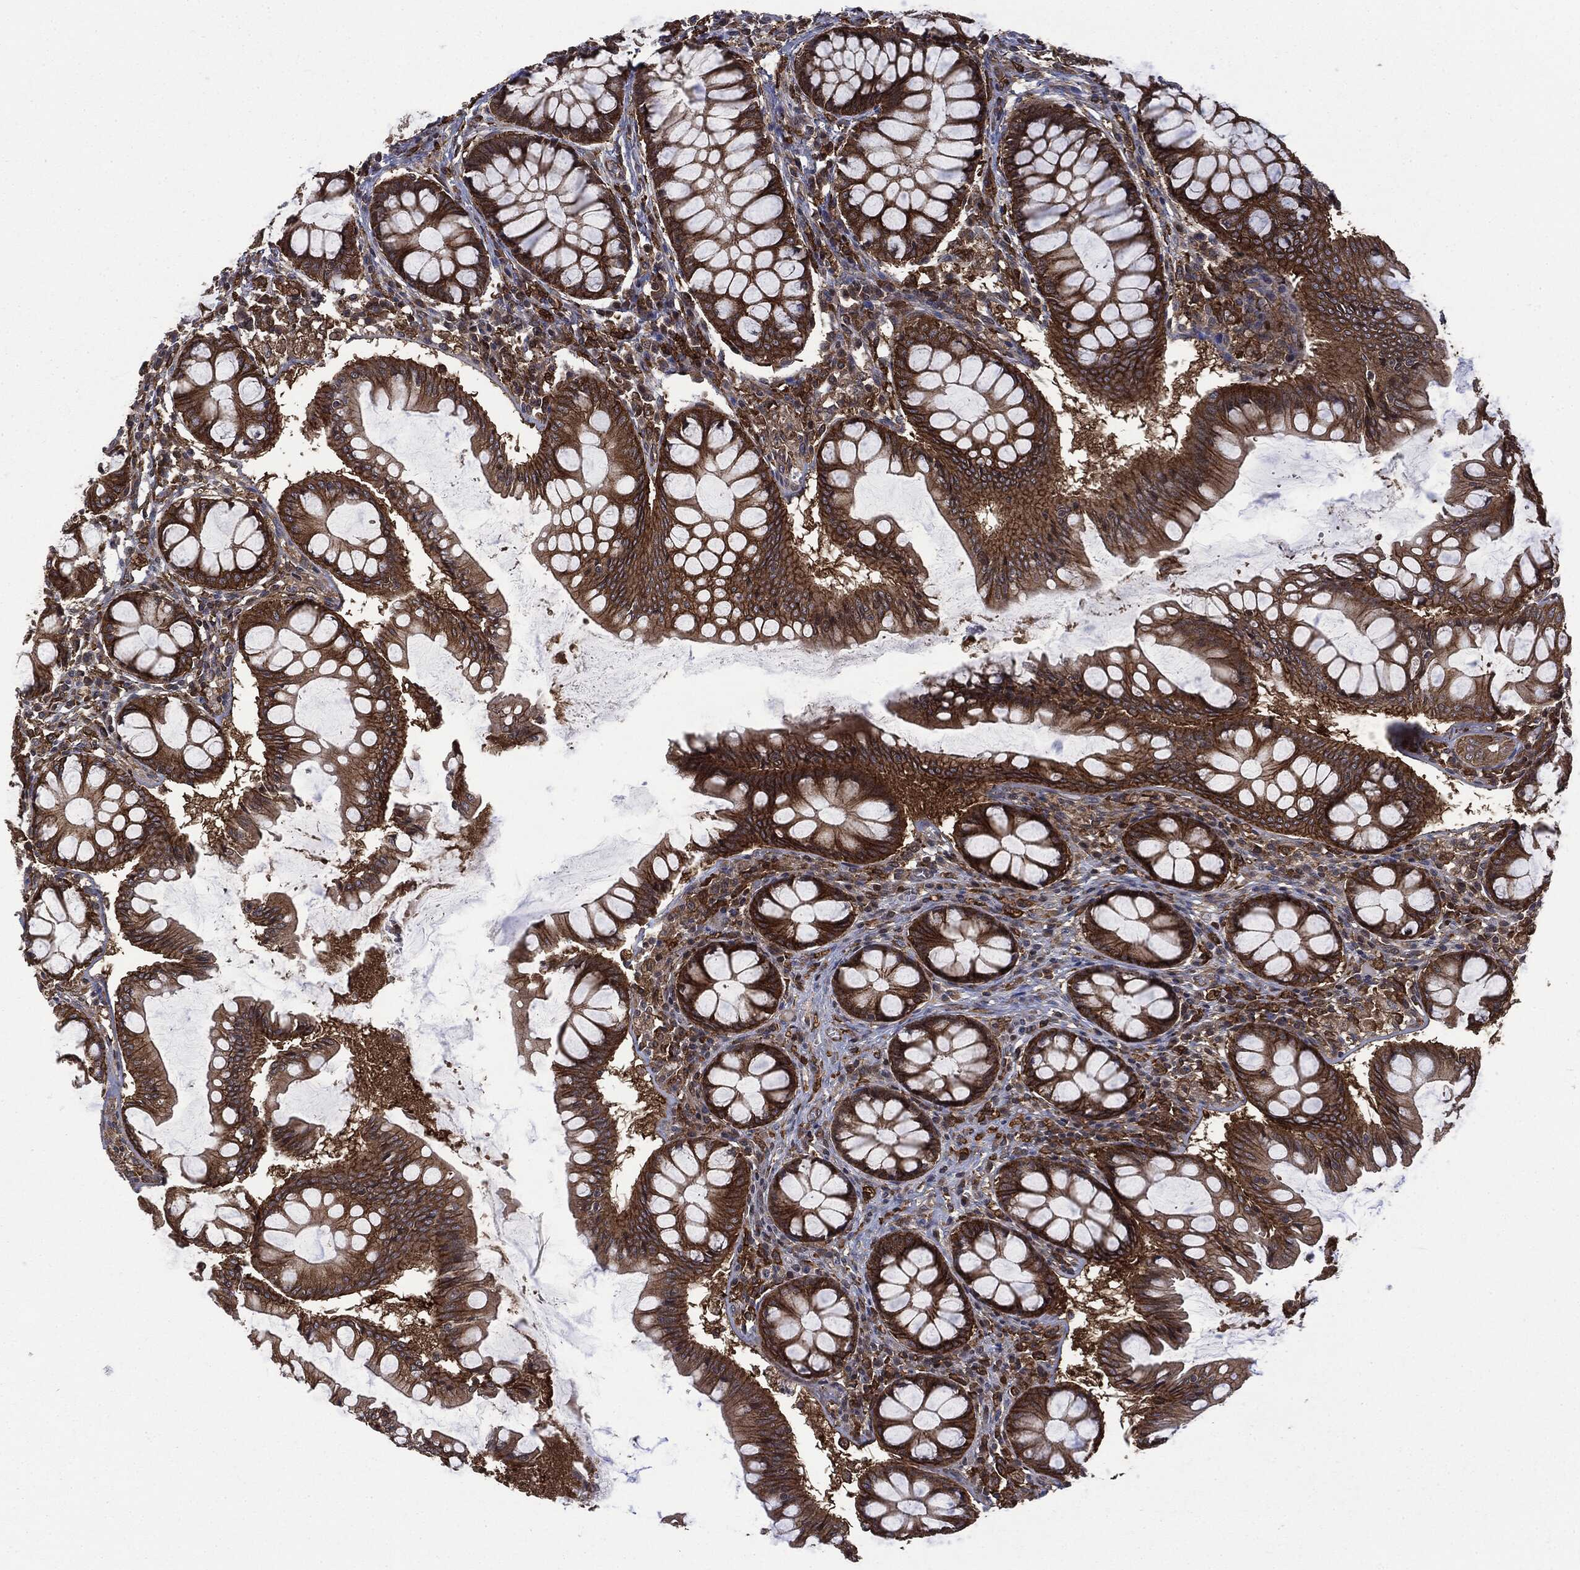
{"staining": {"intensity": "moderate", "quantity": "<25%", "location": "cytoplasmic/membranous"}, "tissue": "colon", "cell_type": "Endothelial cells", "image_type": "normal", "snomed": [{"axis": "morphology", "description": "Normal tissue, NOS"}, {"axis": "topography", "description": "Colon"}], "caption": "Protein expression analysis of unremarkable colon displays moderate cytoplasmic/membranous positivity in about <25% of endothelial cells.", "gene": "SNX5", "patient": {"sex": "female", "age": 65}}